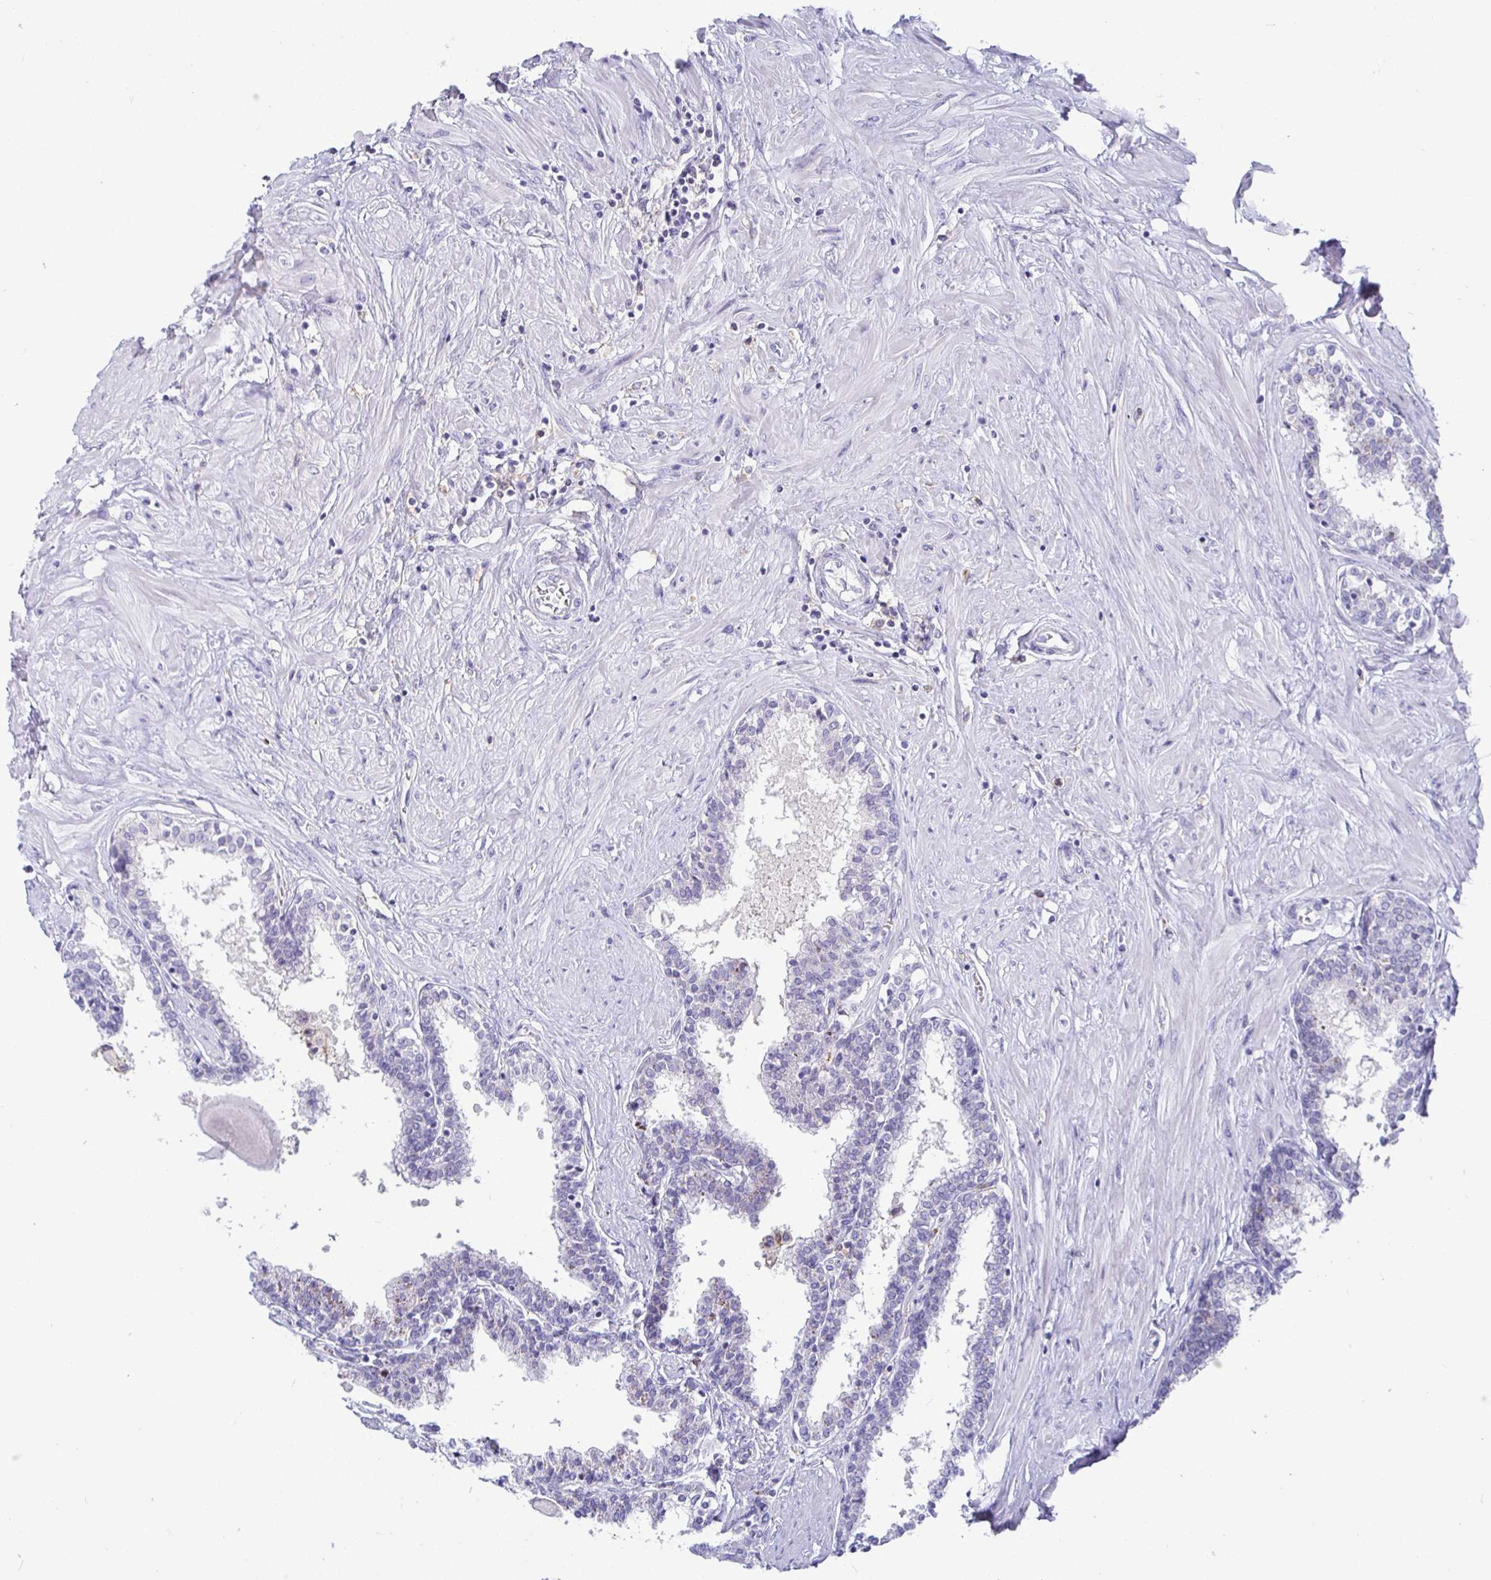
{"staining": {"intensity": "negative", "quantity": "none", "location": "none"}, "tissue": "prostate", "cell_type": "Glandular cells", "image_type": "normal", "snomed": [{"axis": "morphology", "description": "Normal tissue, NOS"}, {"axis": "topography", "description": "Prostate"}], "caption": "A photomicrograph of human prostate is negative for staining in glandular cells.", "gene": "SIRPA", "patient": {"sex": "male", "age": 55}}